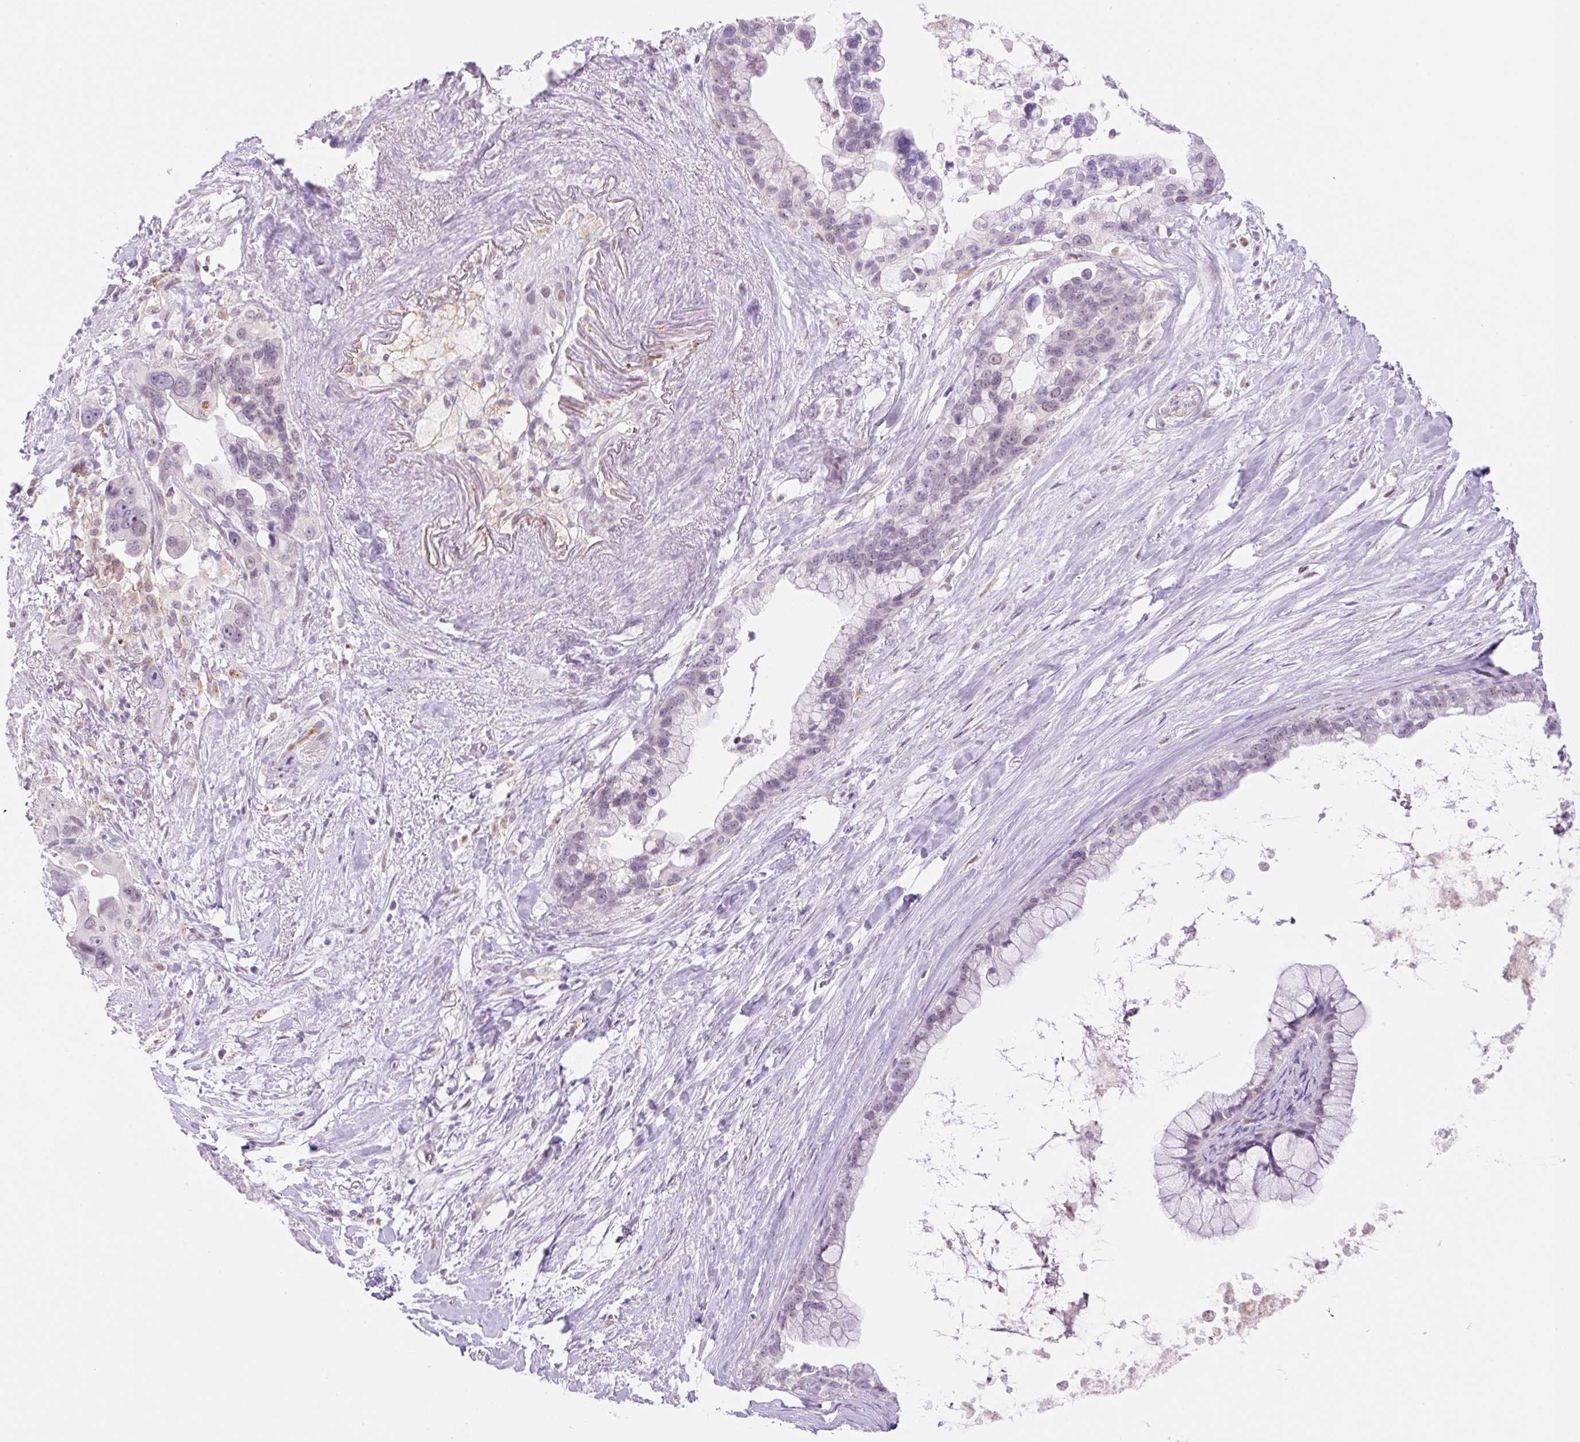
{"staining": {"intensity": "weak", "quantity": "<25%", "location": "nuclear"}, "tissue": "pancreatic cancer", "cell_type": "Tumor cells", "image_type": "cancer", "snomed": [{"axis": "morphology", "description": "Adenocarcinoma, NOS"}, {"axis": "topography", "description": "Pancreas"}], "caption": "IHC histopathology image of neoplastic tissue: adenocarcinoma (pancreatic) stained with DAB exhibits no significant protein expression in tumor cells.", "gene": "PALM3", "patient": {"sex": "female", "age": 83}}